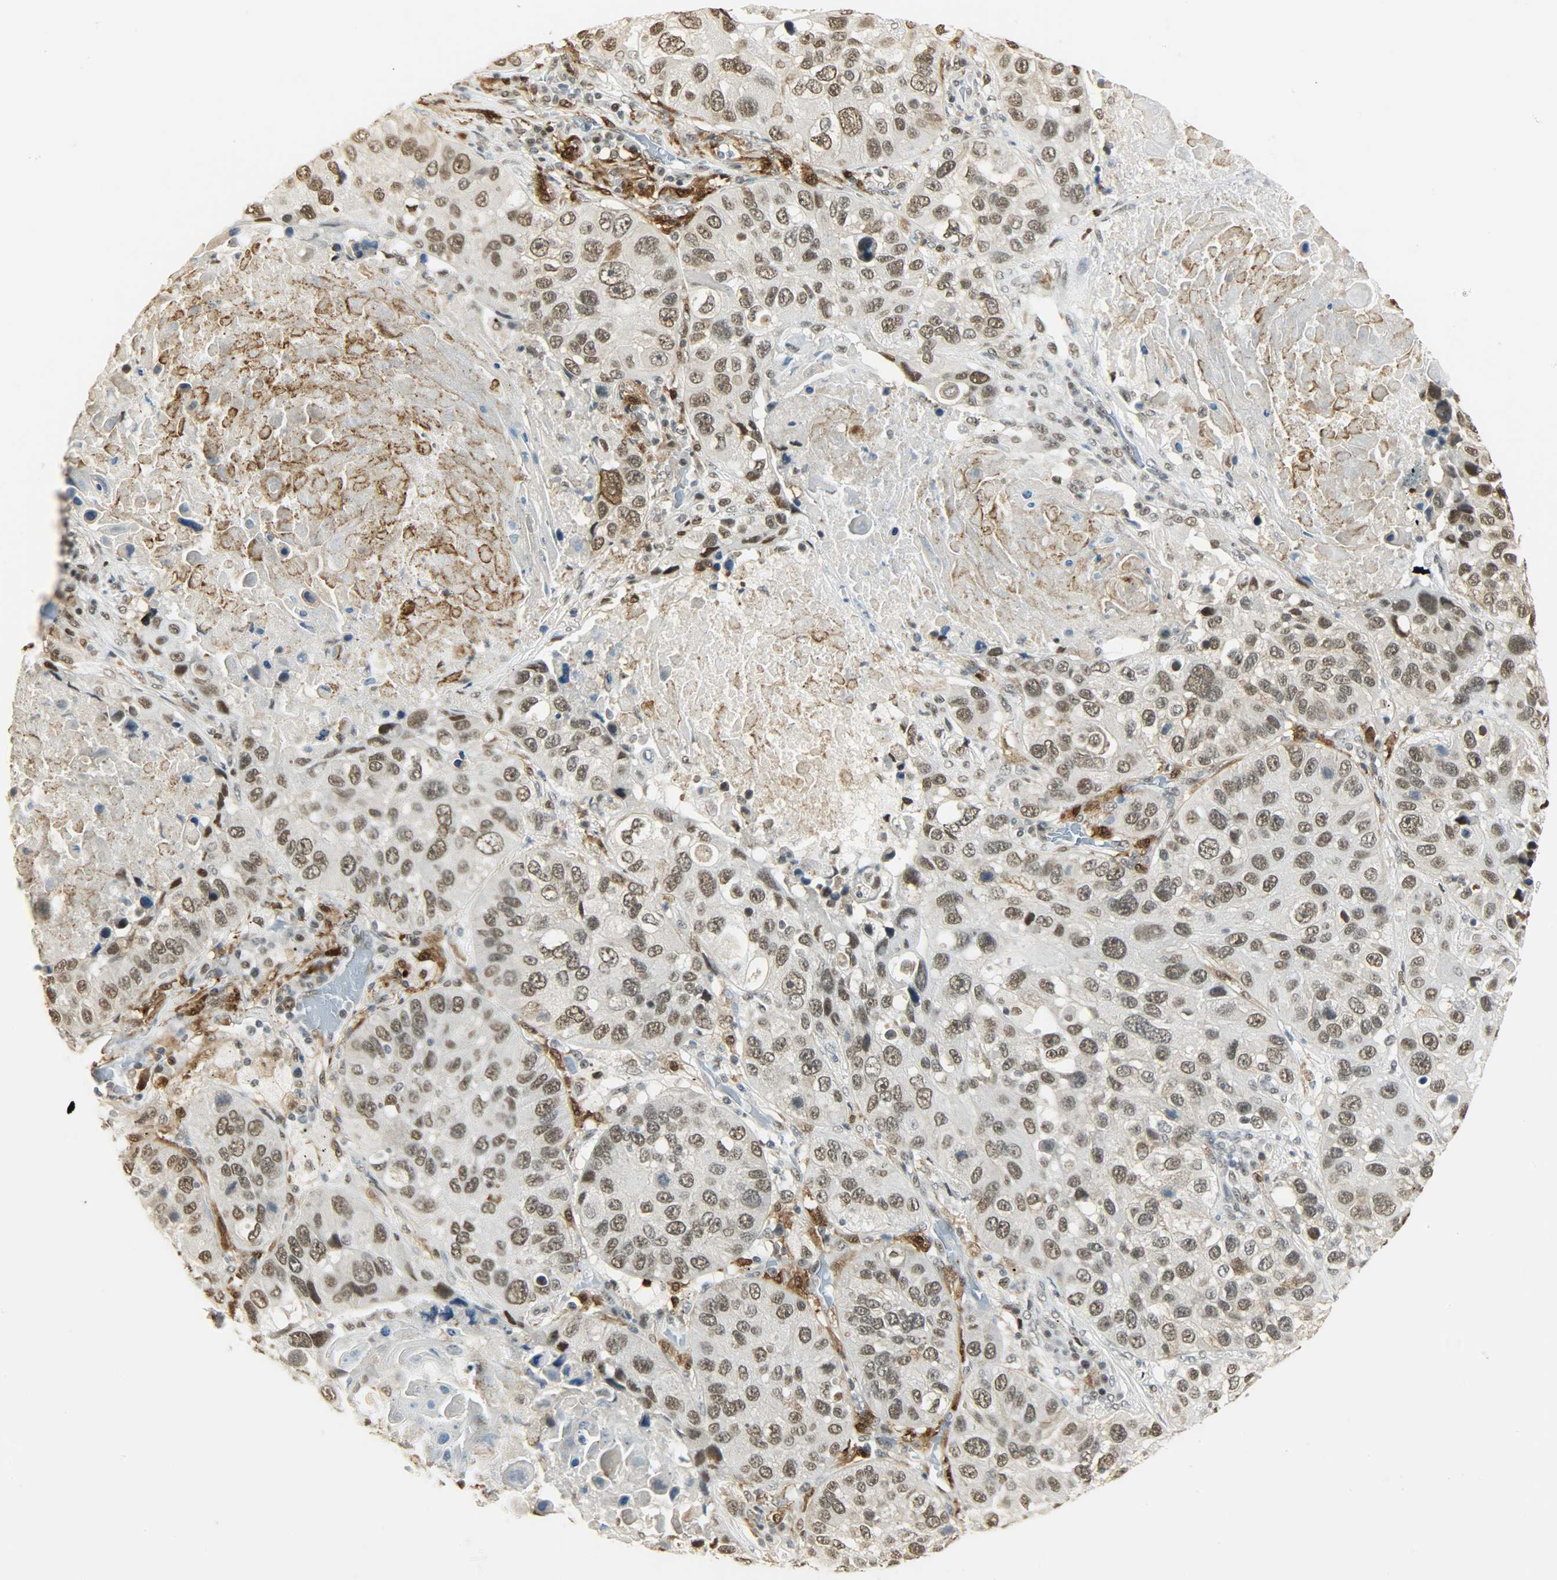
{"staining": {"intensity": "moderate", "quantity": ">75%", "location": "nuclear"}, "tissue": "lung cancer", "cell_type": "Tumor cells", "image_type": "cancer", "snomed": [{"axis": "morphology", "description": "Squamous cell carcinoma, NOS"}, {"axis": "topography", "description": "Lung"}], "caption": "An image of human squamous cell carcinoma (lung) stained for a protein reveals moderate nuclear brown staining in tumor cells. (DAB (3,3'-diaminobenzidine) IHC with brightfield microscopy, high magnification).", "gene": "NGFR", "patient": {"sex": "male", "age": 57}}